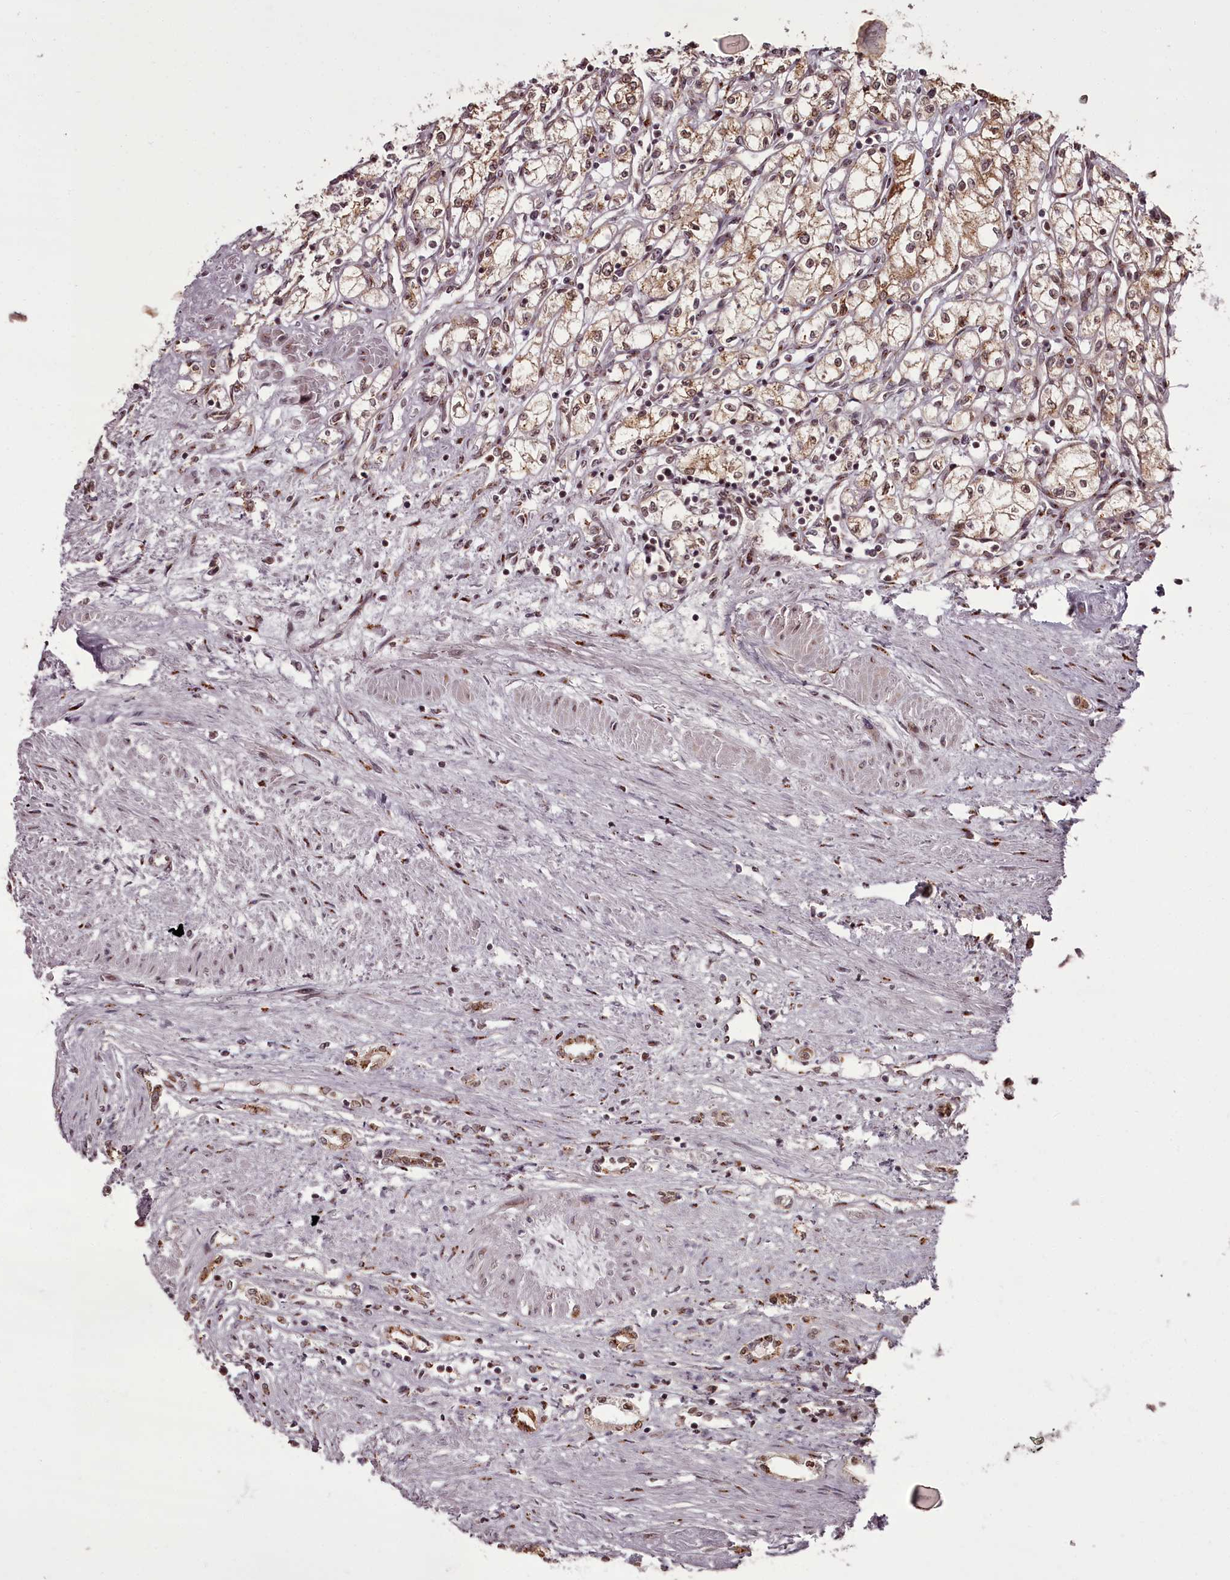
{"staining": {"intensity": "weak", "quantity": ">75%", "location": "cytoplasmic/membranous"}, "tissue": "renal cancer", "cell_type": "Tumor cells", "image_type": "cancer", "snomed": [{"axis": "morphology", "description": "Adenocarcinoma, NOS"}, {"axis": "topography", "description": "Kidney"}], "caption": "Immunohistochemistry of human renal cancer (adenocarcinoma) displays low levels of weak cytoplasmic/membranous staining in approximately >75% of tumor cells.", "gene": "CEP83", "patient": {"sex": "male", "age": 59}}